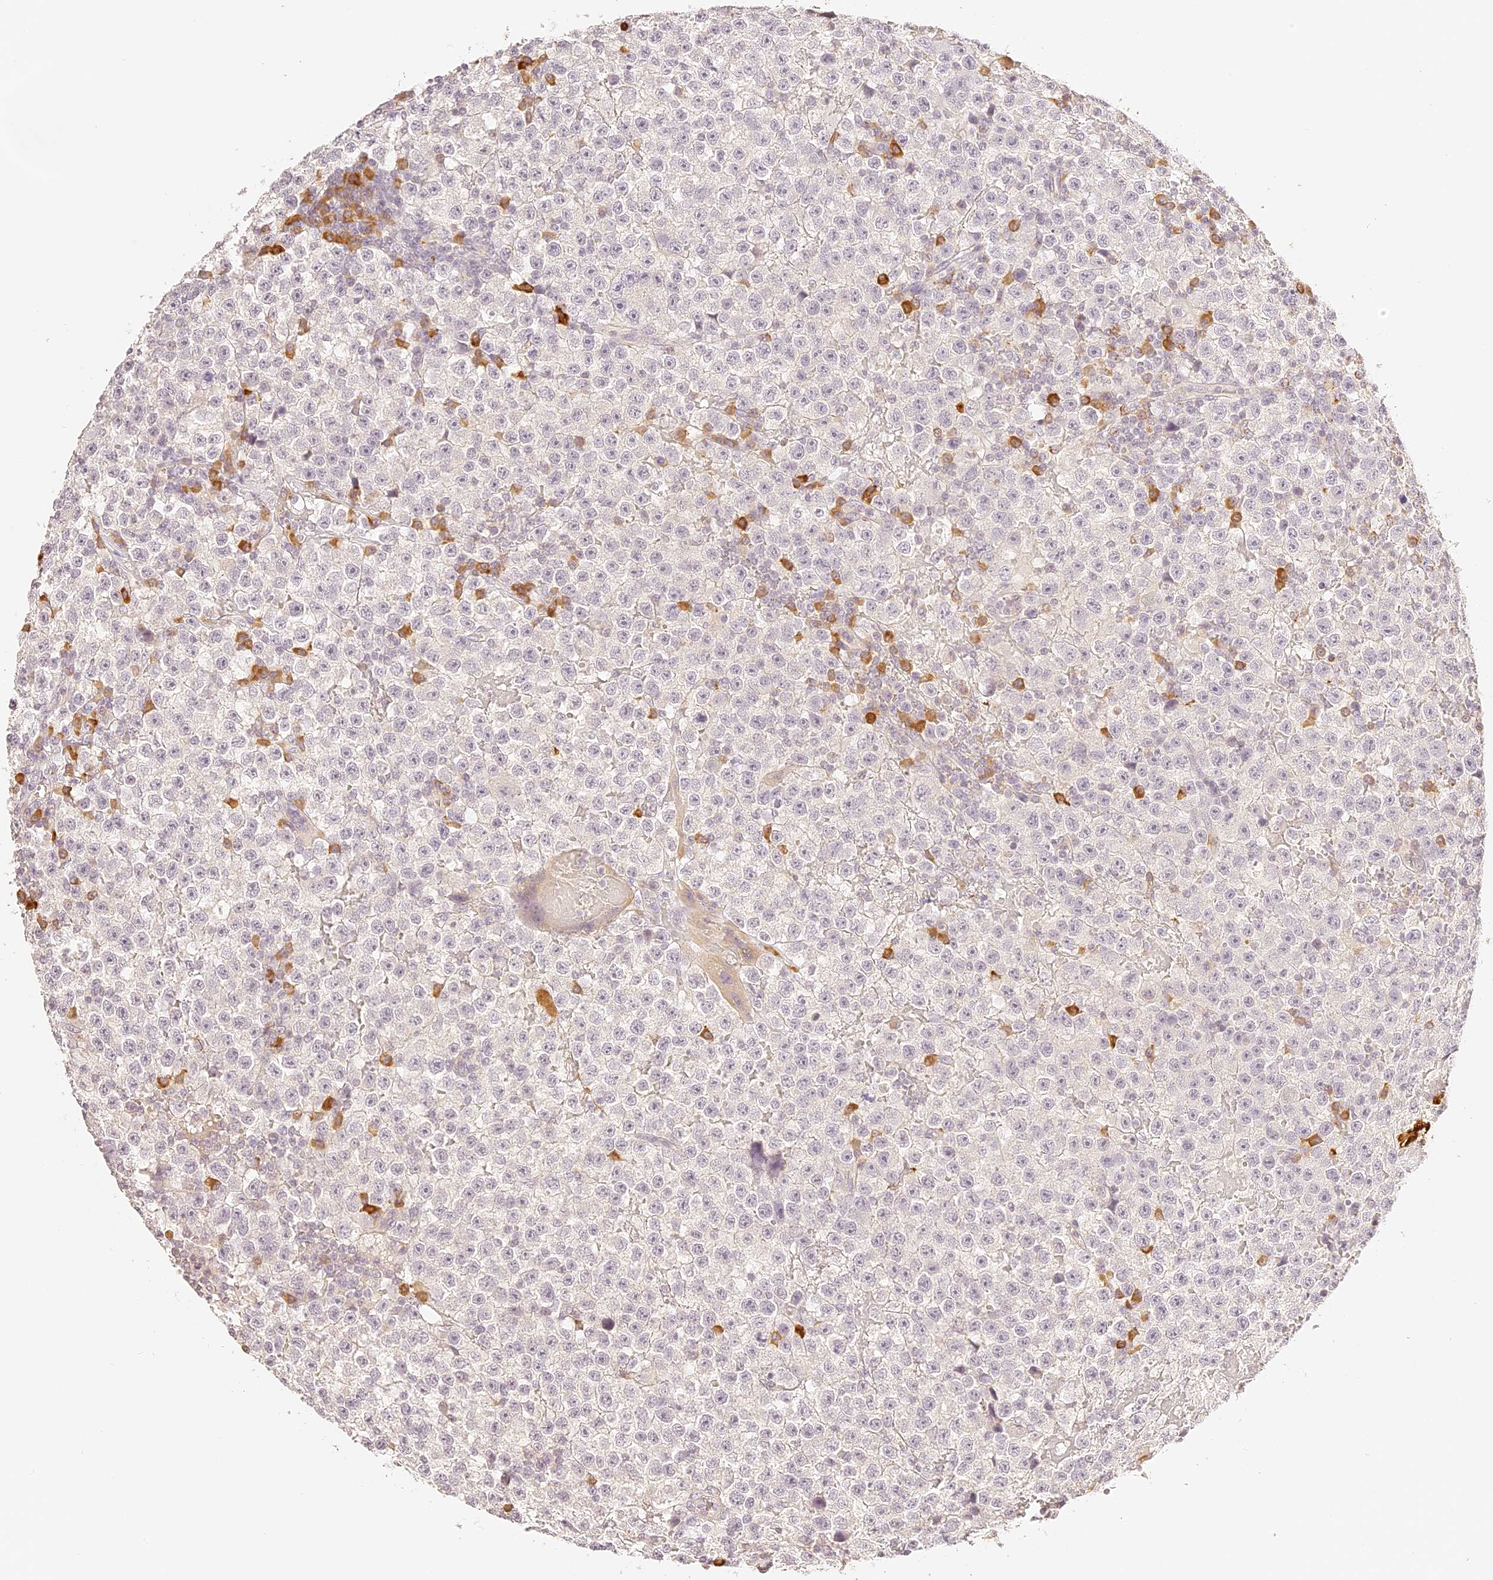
{"staining": {"intensity": "negative", "quantity": "none", "location": "none"}, "tissue": "testis cancer", "cell_type": "Tumor cells", "image_type": "cancer", "snomed": [{"axis": "morphology", "description": "Seminoma, NOS"}, {"axis": "topography", "description": "Testis"}], "caption": "Seminoma (testis) was stained to show a protein in brown. There is no significant staining in tumor cells.", "gene": "TRIM45", "patient": {"sex": "male", "age": 22}}